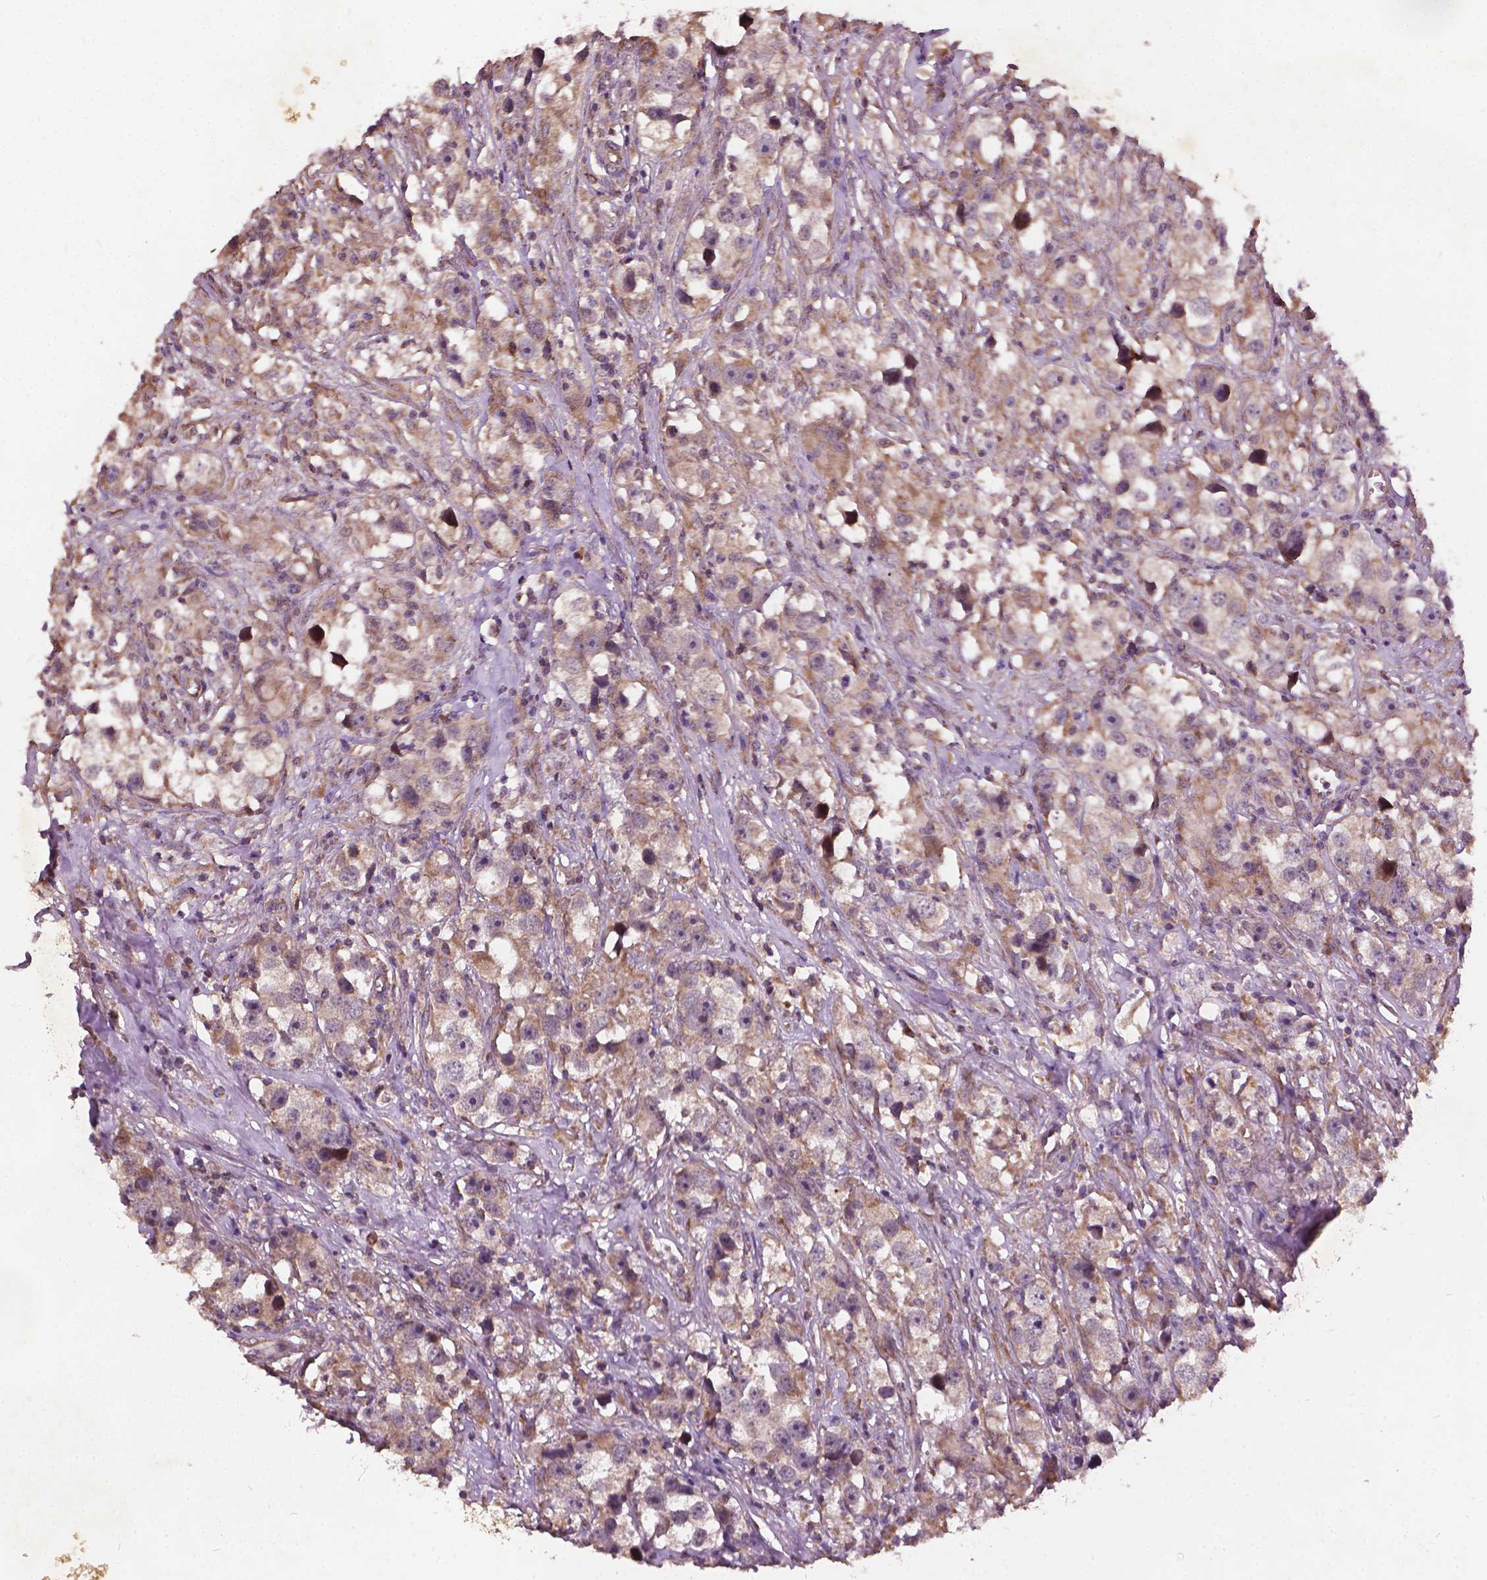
{"staining": {"intensity": "moderate", "quantity": ">75%", "location": "cytoplasmic/membranous"}, "tissue": "testis cancer", "cell_type": "Tumor cells", "image_type": "cancer", "snomed": [{"axis": "morphology", "description": "Seminoma, NOS"}, {"axis": "topography", "description": "Testis"}], "caption": "A brown stain shows moderate cytoplasmic/membranous positivity of a protein in seminoma (testis) tumor cells.", "gene": "UBXN2A", "patient": {"sex": "male", "age": 49}}